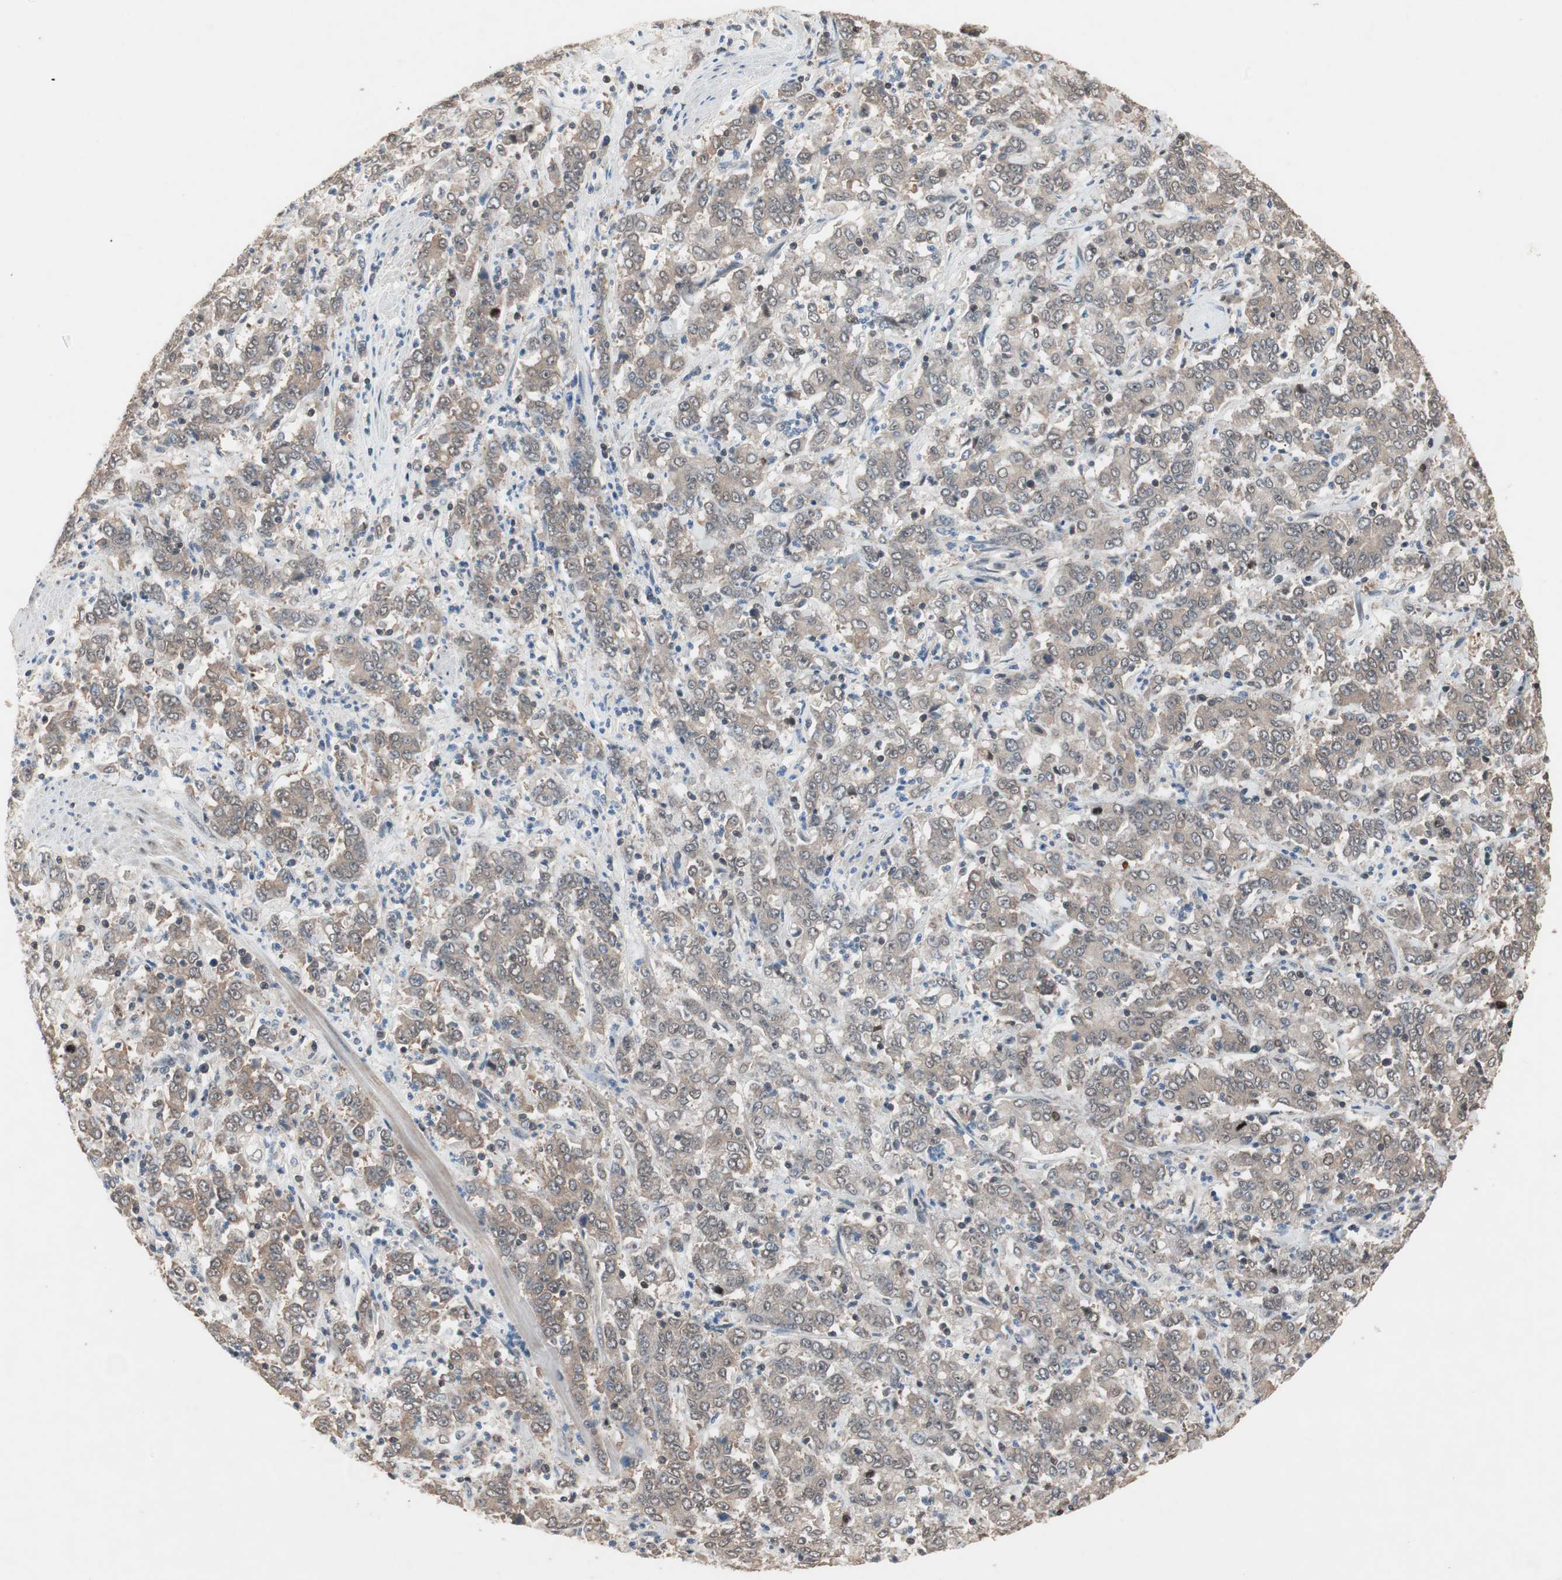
{"staining": {"intensity": "moderate", "quantity": ">75%", "location": "cytoplasmic/membranous"}, "tissue": "stomach cancer", "cell_type": "Tumor cells", "image_type": "cancer", "snomed": [{"axis": "morphology", "description": "Adenocarcinoma, NOS"}, {"axis": "topography", "description": "Stomach, lower"}], "caption": "Stomach adenocarcinoma was stained to show a protein in brown. There is medium levels of moderate cytoplasmic/membranous expression in about >75% of tumor cells. The staining was performed using DAB (3,3'-diaminobenzidine) to visualize the protein expression in brown, while the nuclei were stained in blue with hematoxylin (Magnification: 20x).", "gene": "GART", "patient": {"sex": "female", "age": 71}}